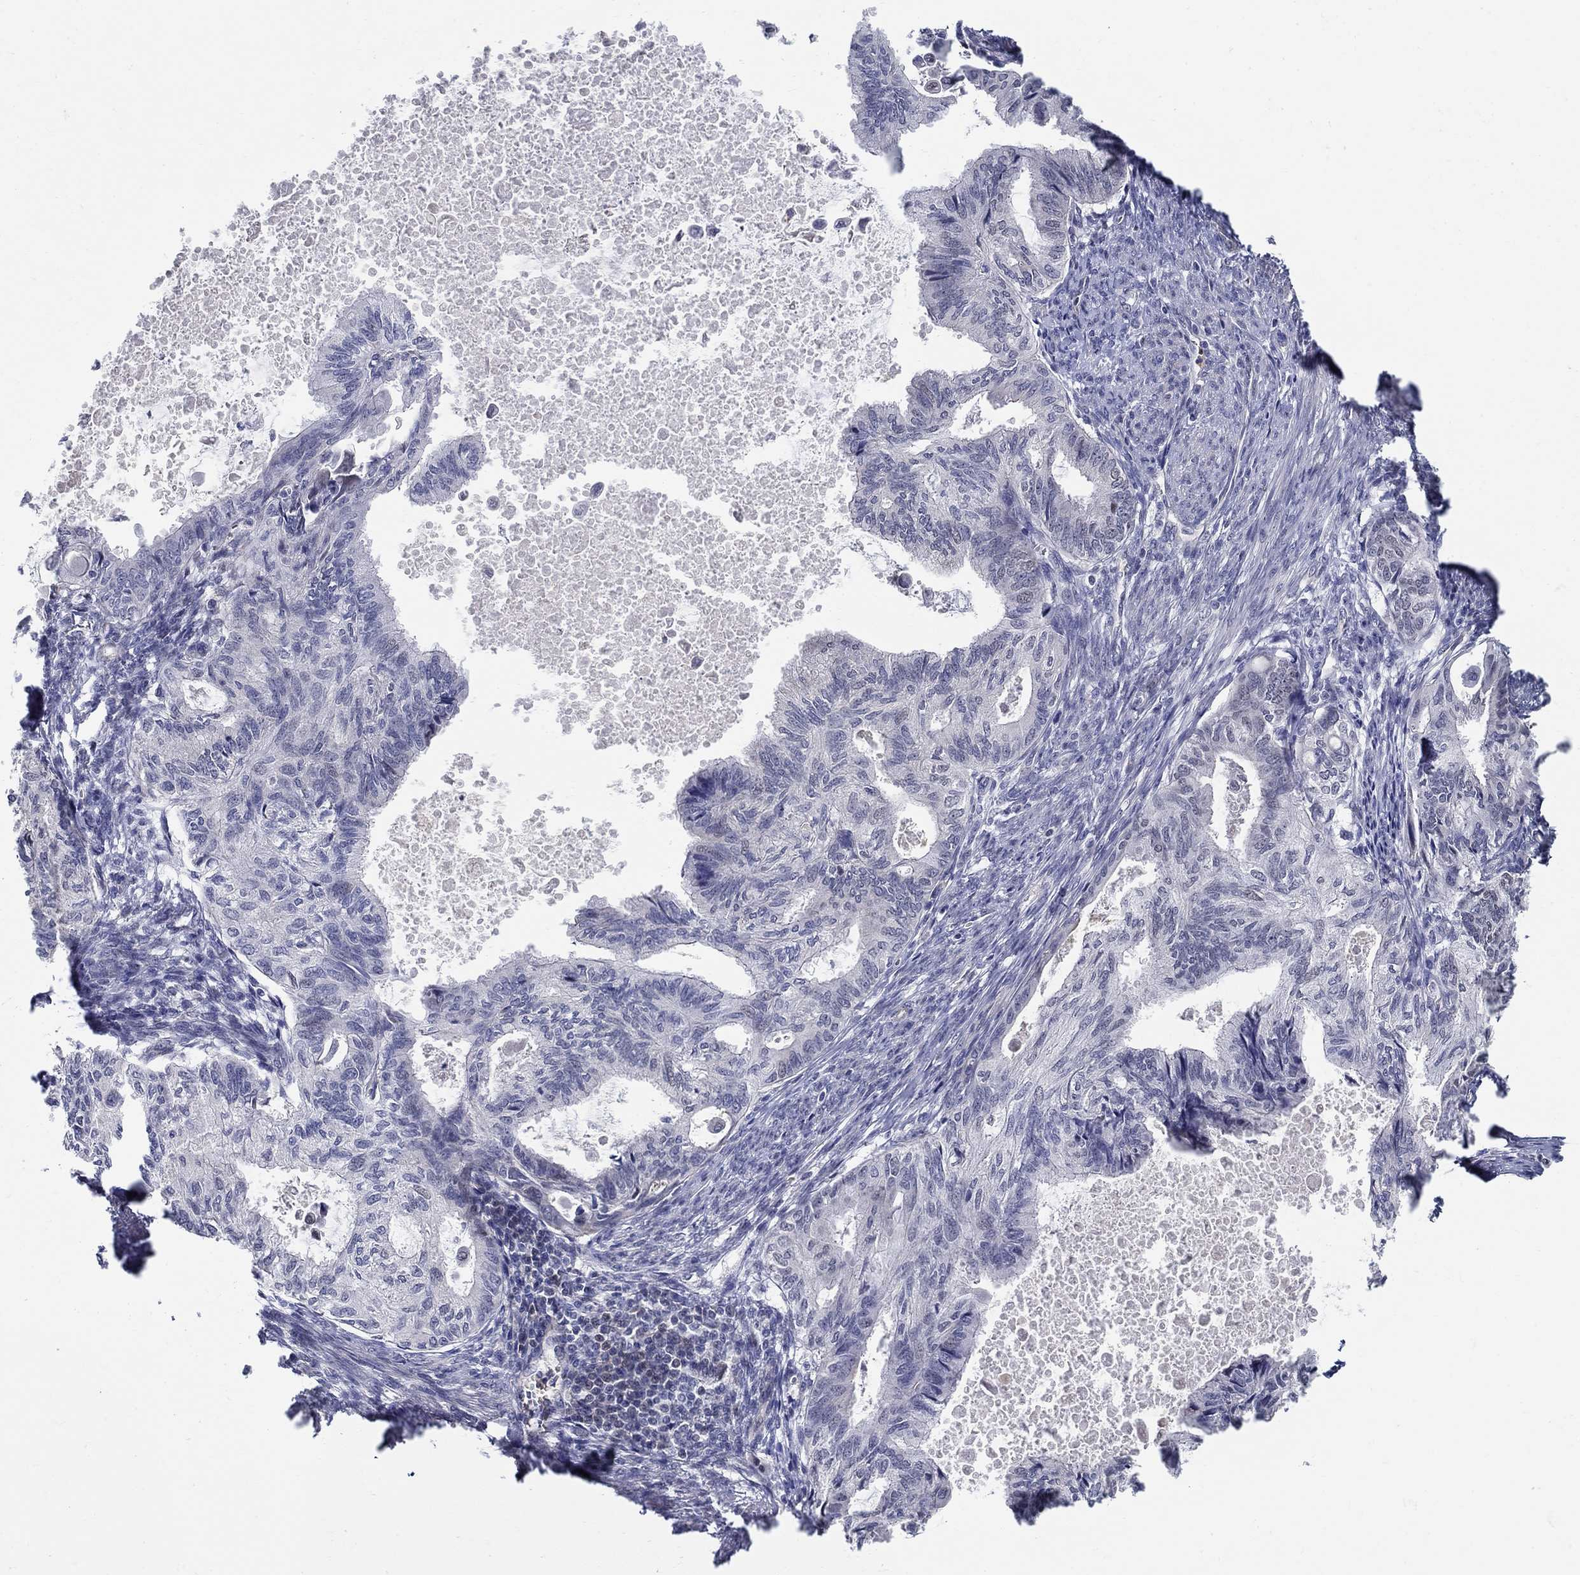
{"staining": {"intensity": "negative", "quantity": "none", "location": "none"}, "tissue": "endometrial cancer", "cell_type": "Tumor cells", "image_type": "cancer", "snomed": [{"axis": "morphology", "description": "Adenocarcinoma, NOS"}, {"axis": "topography", "description": "Endometrium"}], "caption": "IHC photomicrograph of endometrial cancer (adenocarcinoma) stained for a protein (brown), which shows no expression in tumor cells. The staining is performed using DAB brown chromogen with nuclei counter-stained in using hematoxylin.", "gene": "C16orf46", "patient": {"sex": "female", "age": 86}}